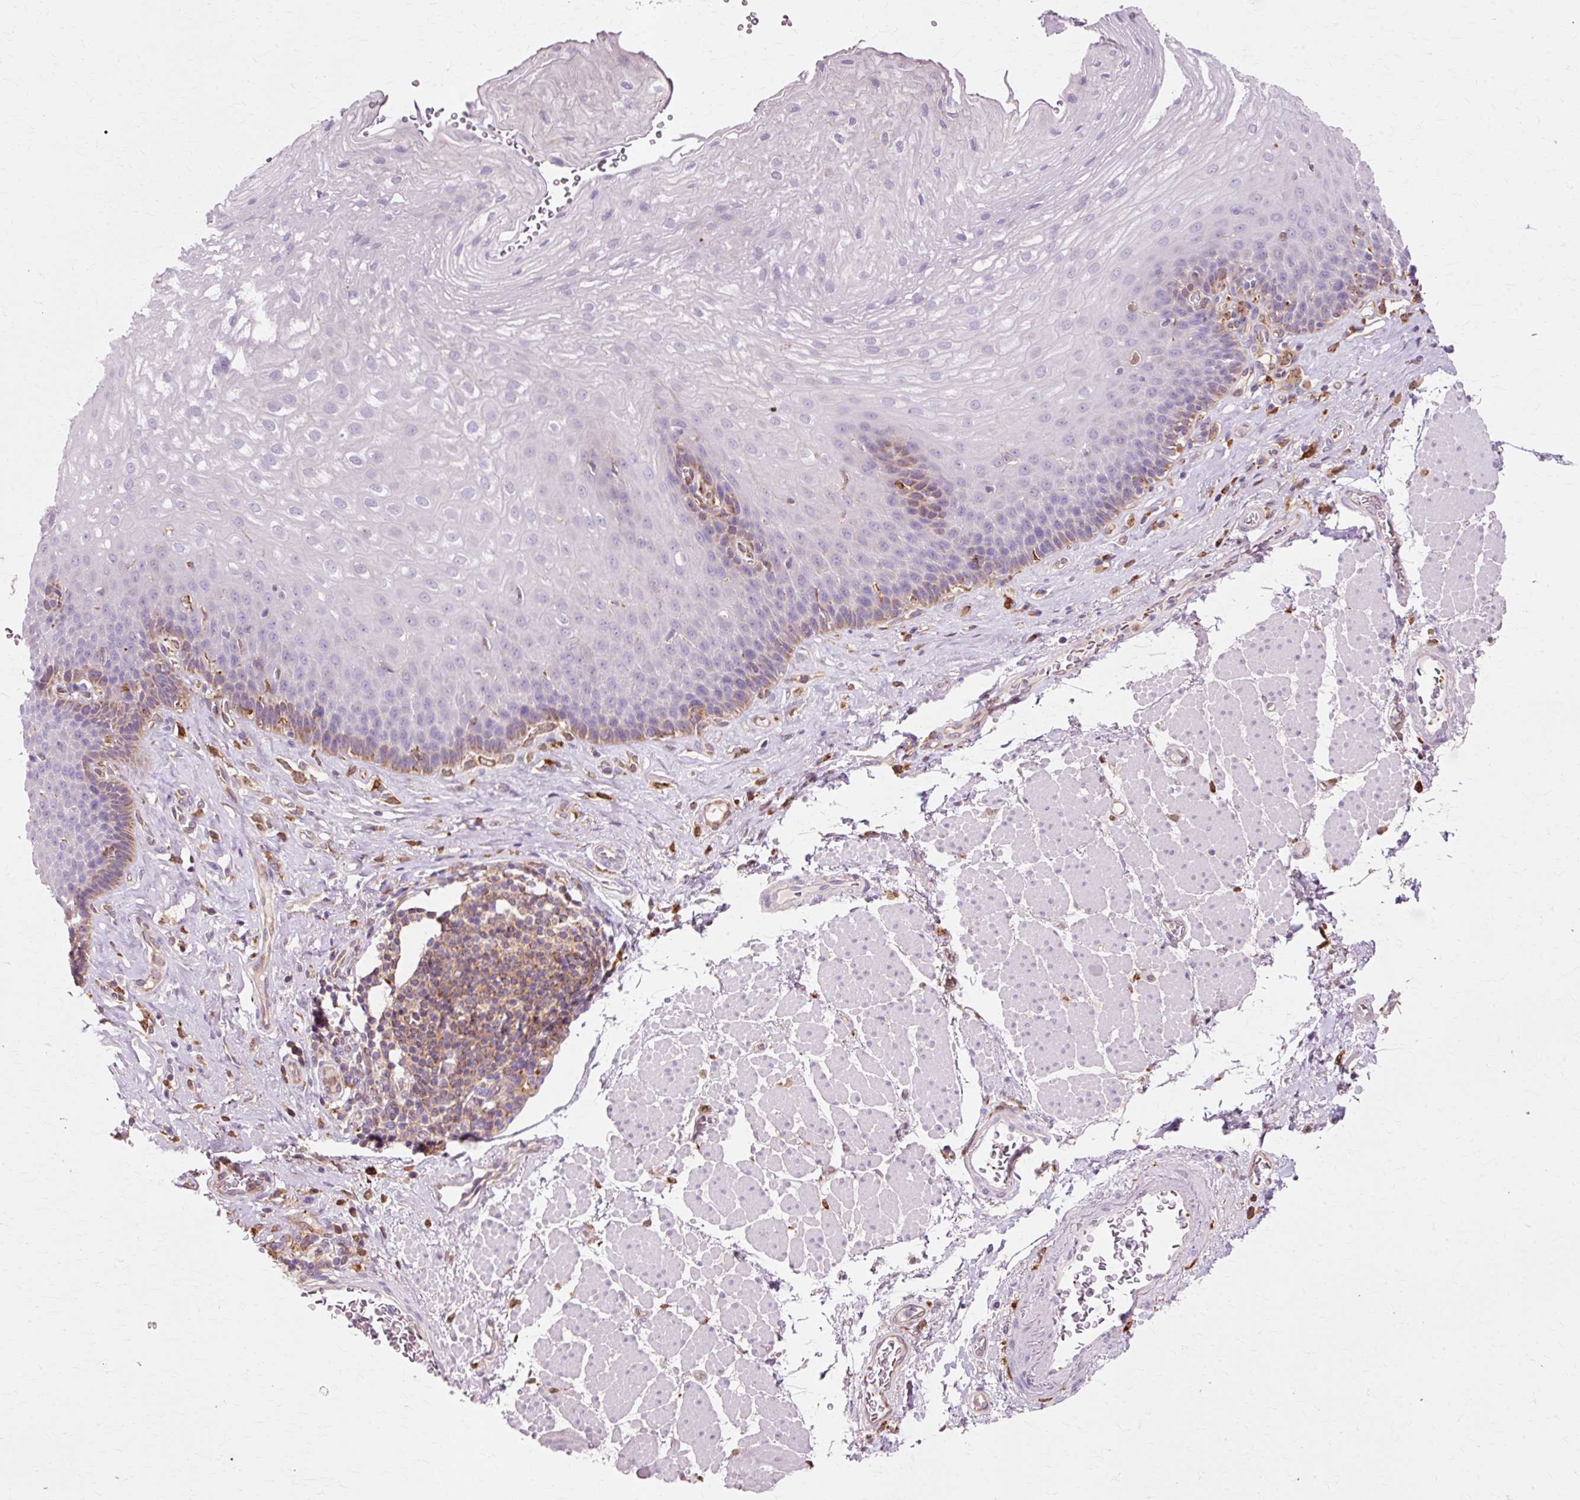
{"staining": {"intensity": "moderate", "quantity": "<25%", "location": "cytoplasmic/membranous"}, "tissue": "esophagus", "cell_type": "Squamous epithelial cells", "image_type": "normal", "snomed": [{"axis": "morphology", "description": "Normal tissue, NOS"}, {"axis": "topography", "description": "Esophagus"}], "caption": "Immunohistochemistry (IHC) photomicrograph of normal esophagus: esophagus stained using immunohistochemistry (IHC) shows low levels of moderate protein expression localized specifically in the cytoplasmic/membranous of squamous epithelial cells, appearing as a cytoplasmic/membranous brown color.", "gene": "GPX1", "patient": {"sex": "female", "age": 66}}